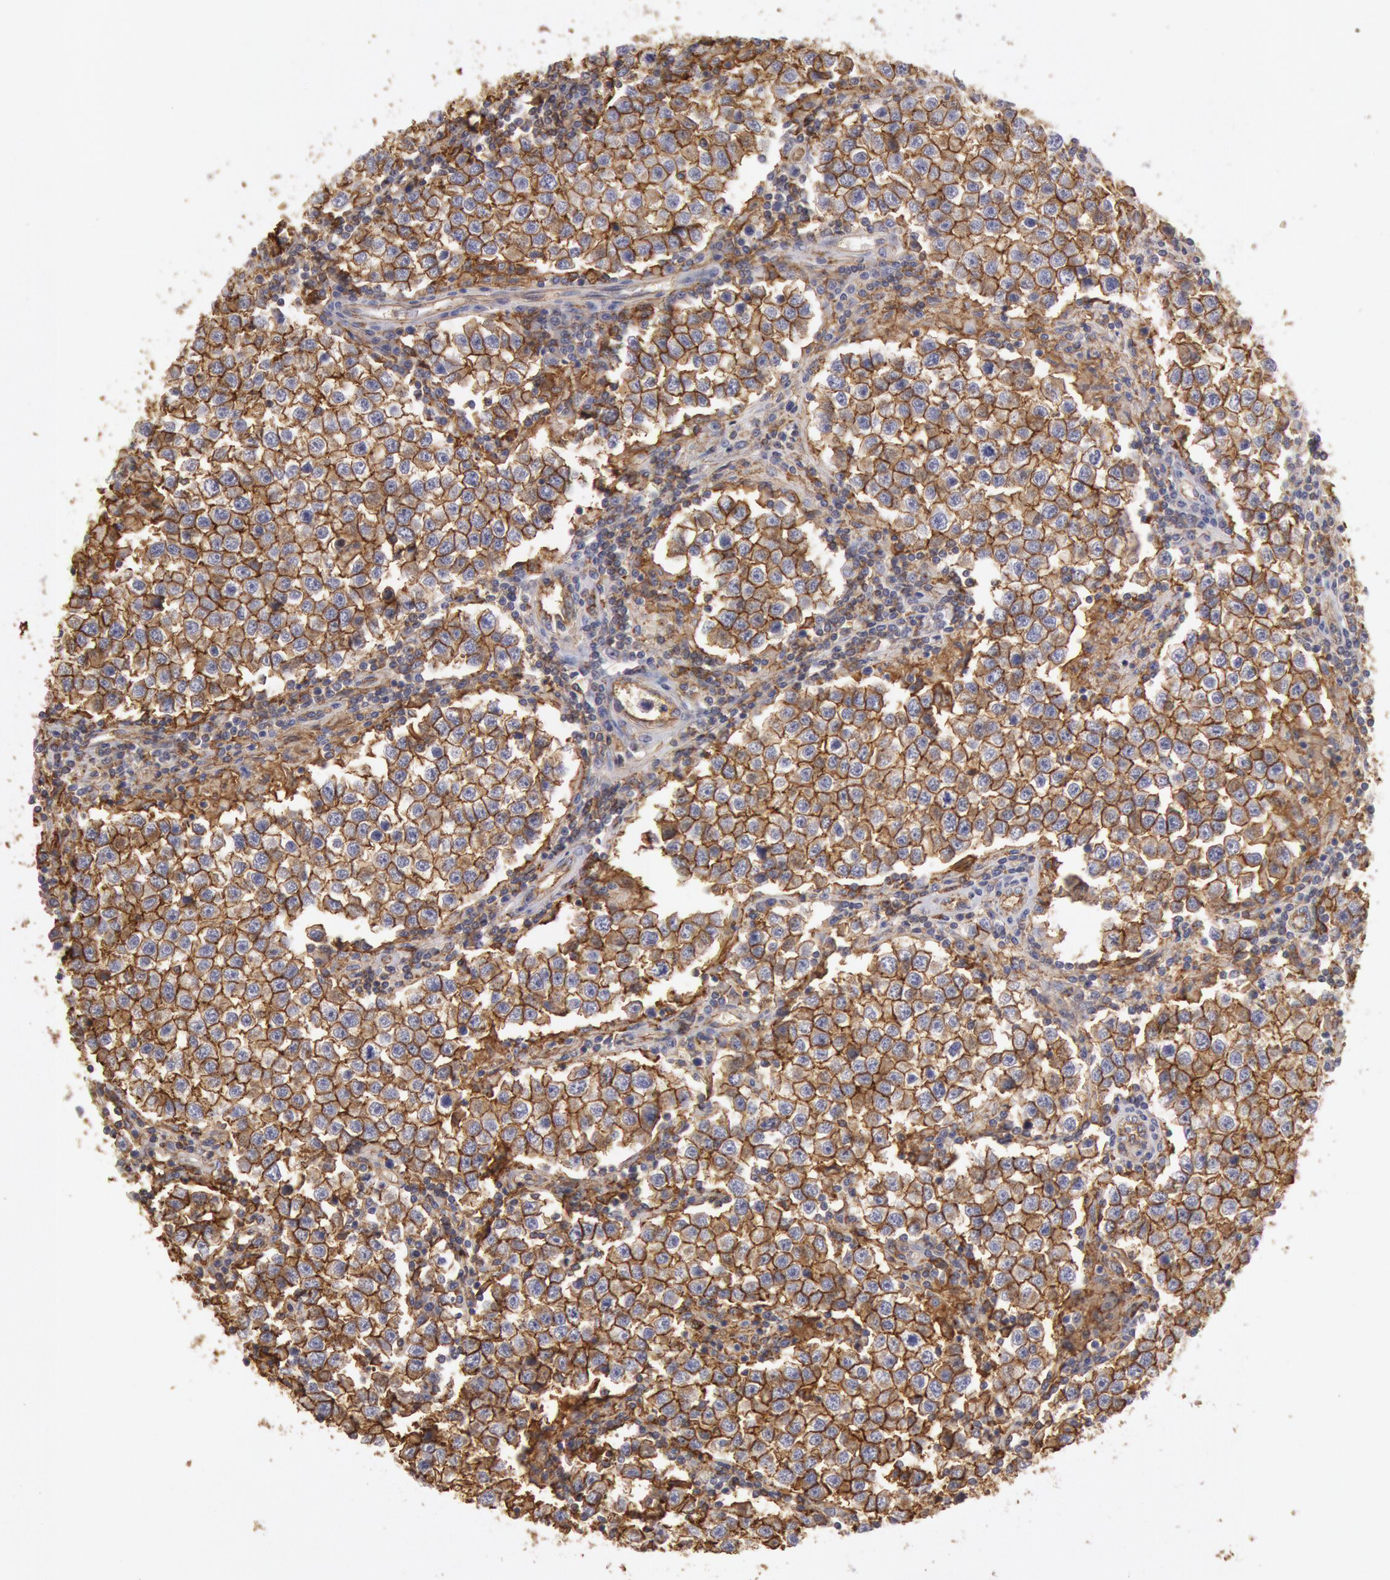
{"staining": {"intensity": "moderate", "quantity": ">75%", "location": "cytoplasmic/membranous"}, "tissue": "testis cancer", "cell_type": "Tumor cells", "image_type": "cancer", "snomed": [{"axis": "morphology", "description": "Seminoma, NOS"}, {"axis": "topography", "description": "Testis"}], "caption": "Tumor cells show moderate cytoplasmic/membranous staining in approximately >75% of cells in seminoma (testis). The protein of interest is shown in brown color, while the nuclei are stained blue.", "gene": "SNAP23", "patient": {"sex": "male", "age": 36}}